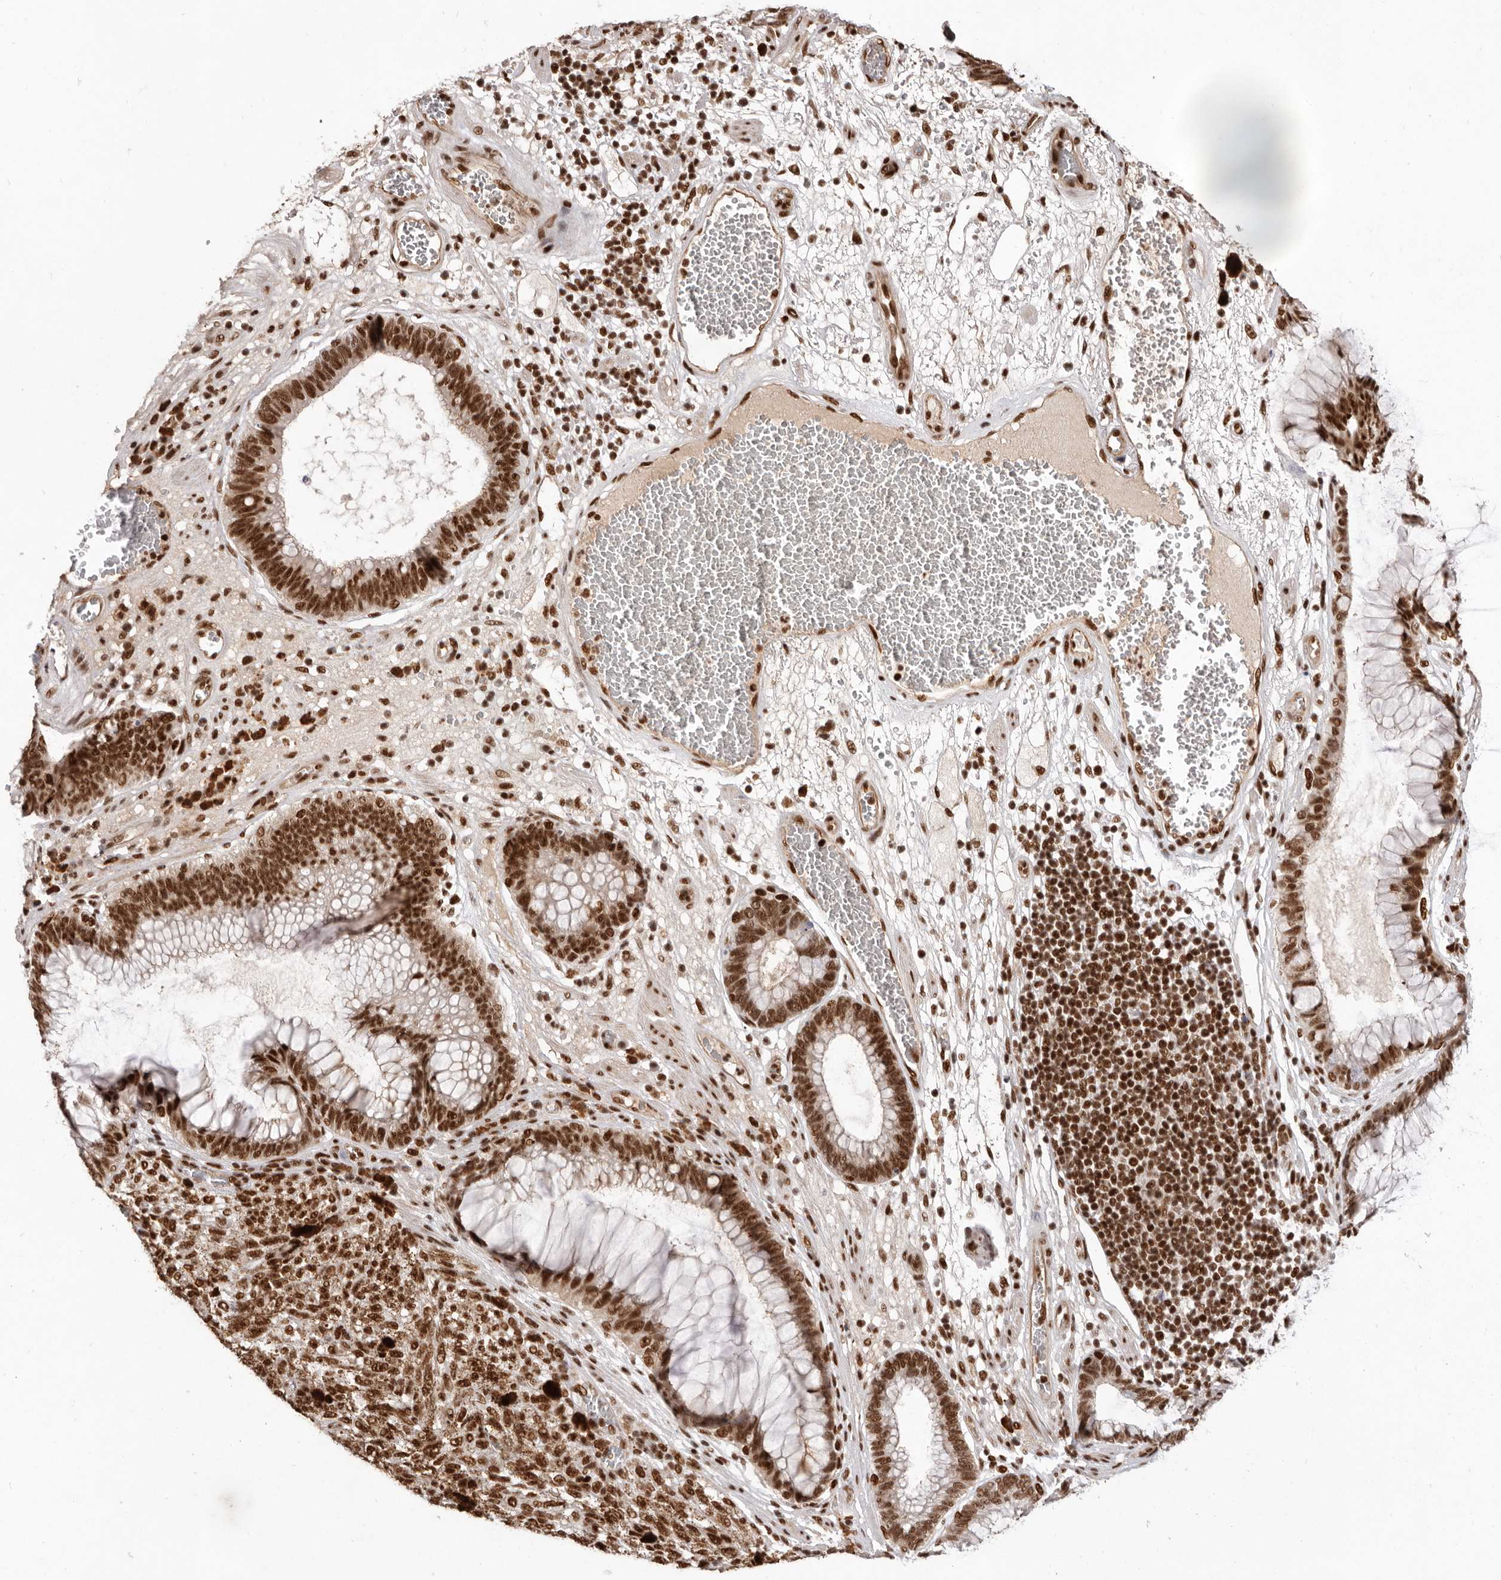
{"staining": {"intensity": "strong", "quantity": ">75%", "location": "nuclear"}, "tissue": "melanoma", "cell_type": "Tumor cells", "image_type": "cancer", "snomed": [{"axis": "morphology", "description": "Malignant melanoma, NOS"}, {"axis": "topography", "description": "Rectum"}], "caption": "This is an image of immunohistochemistry staining of melanoma, which shows strong staining in the nuclear of tumor cells.", "gene": "CHTOP", "patient": {"sex": "female", "age": 81}}